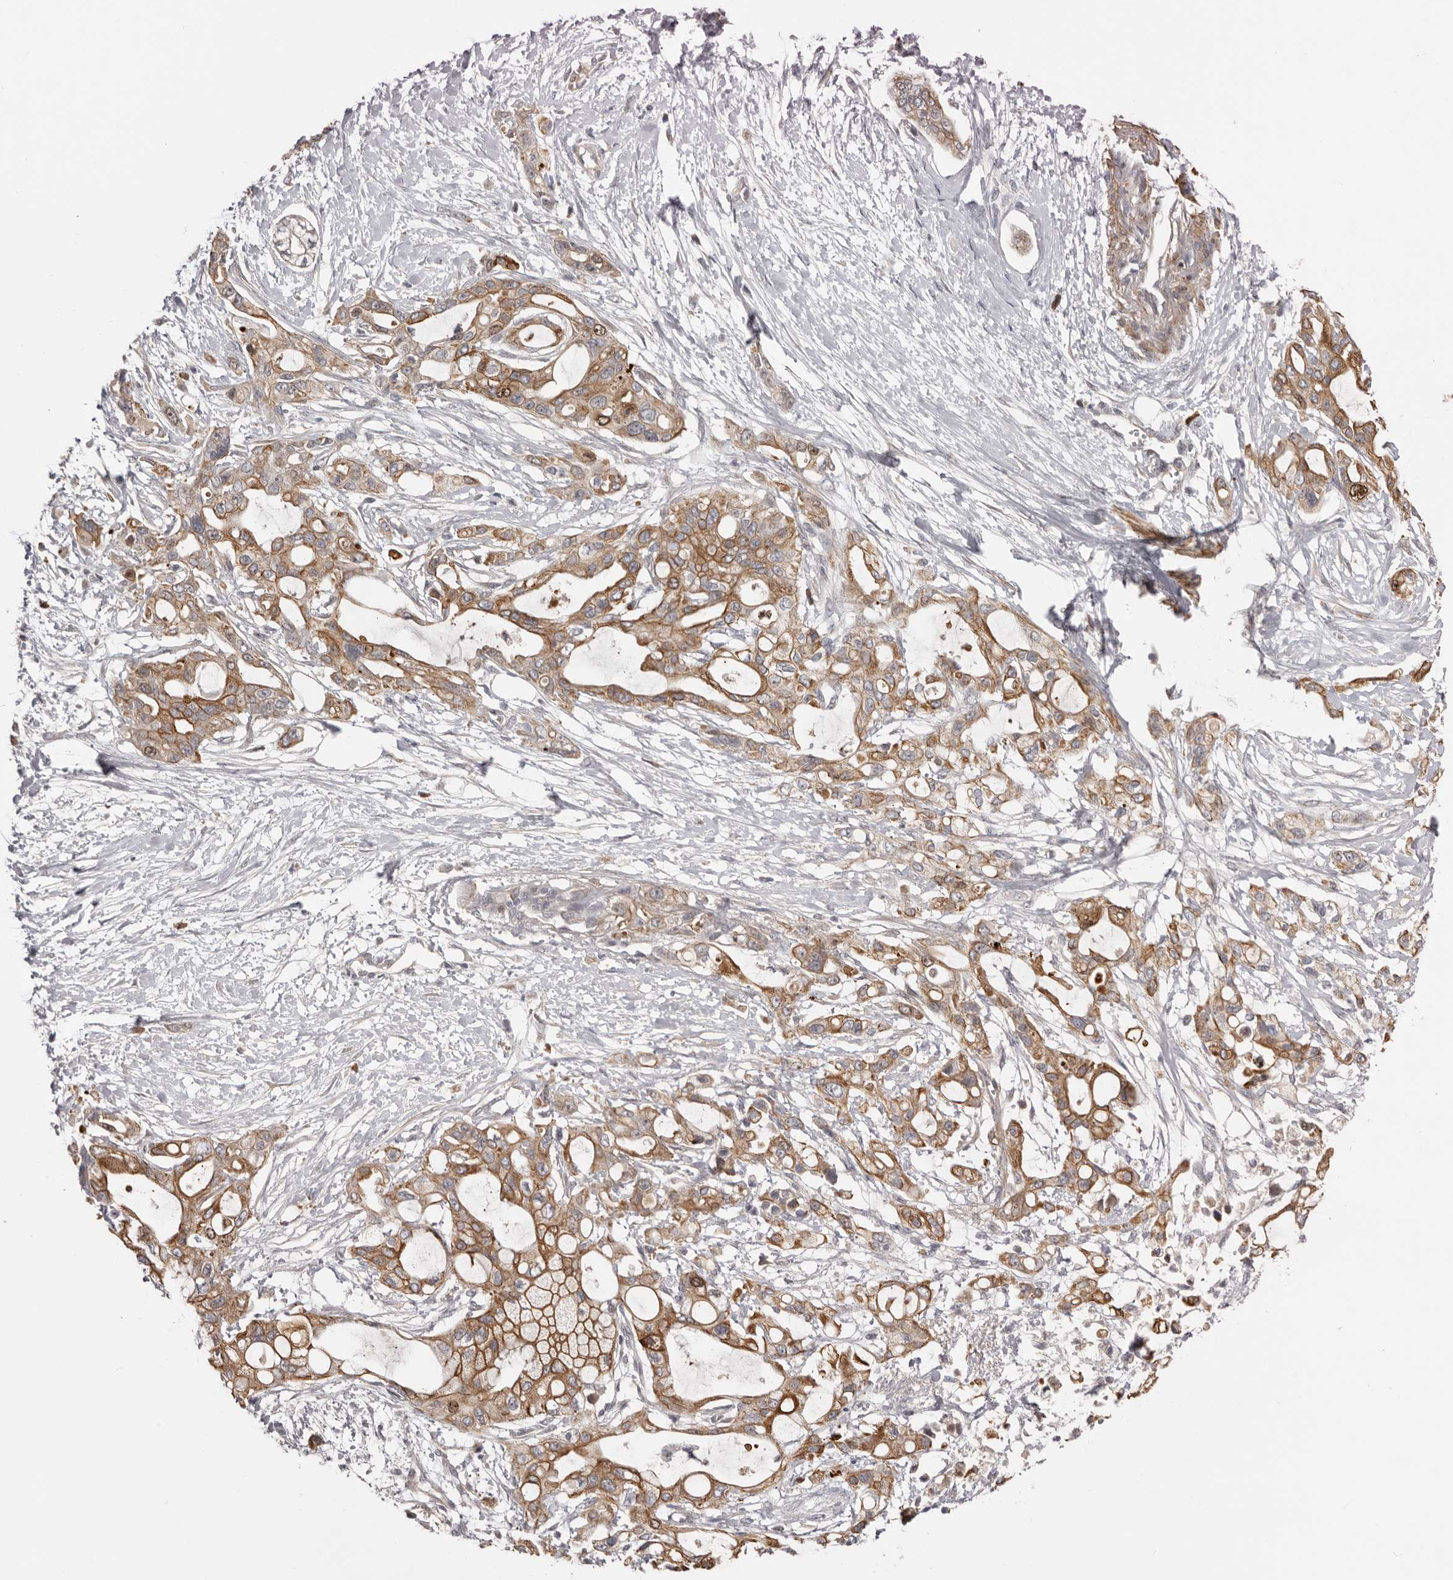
{"staining": {"intensity": "moderate", "quantity": ">75%", "location": "cytoplasmic/membranous"}, "tissue": "pancreatic cancer", "cell_type": "Tumor cells", "image_type": "cancer", "snomed": [{"axis": "morphology", "description": "Adenocarcinoma, NOS"}, {"axis": "topography", "description": "Pancreas"}], "caption": "A brown stain labels moderate cytoplasmic/membranous positivity of a protein in pancreatic adenocarcinoma tumor cells.", "gene": "CDCA8", "patient": {"sex": "male", "age": 68}}